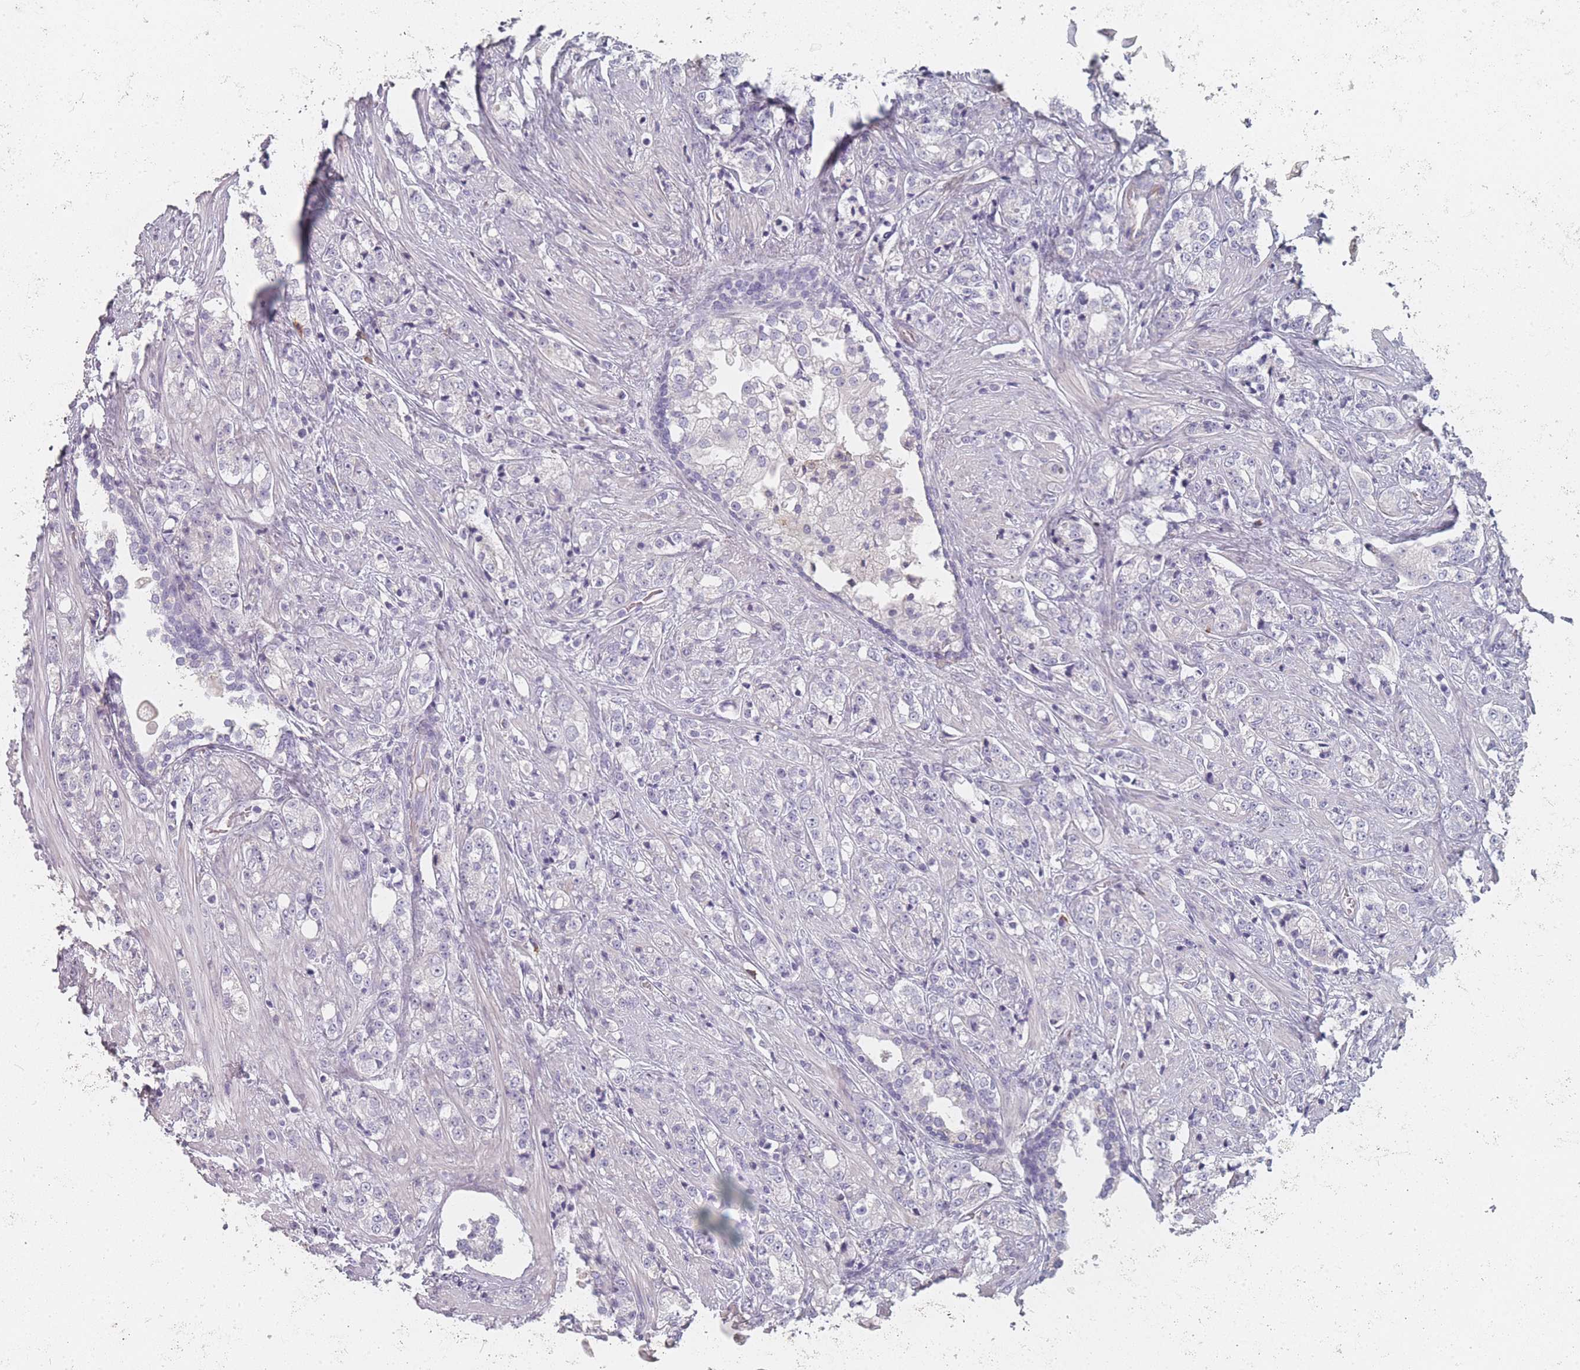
{"staining": {"intensity": "negative", "quantity": "none", "location": "none"}, "tissue": "prostate cancer", "cell_type": "Tumor cells", "image_type": "cancer", "snomed": [{"axis": "morphology", "description": "Adenocarcinoma, High grade"}, {"axis": "topography", "description": "Prostate"}], "caption": "Tumor cells are negative for brown protein staining in adenocarcinoma (high-grade) (prostate).", "gene": "SLC35E4", "patient": {"sex": "male", "age": 69}}